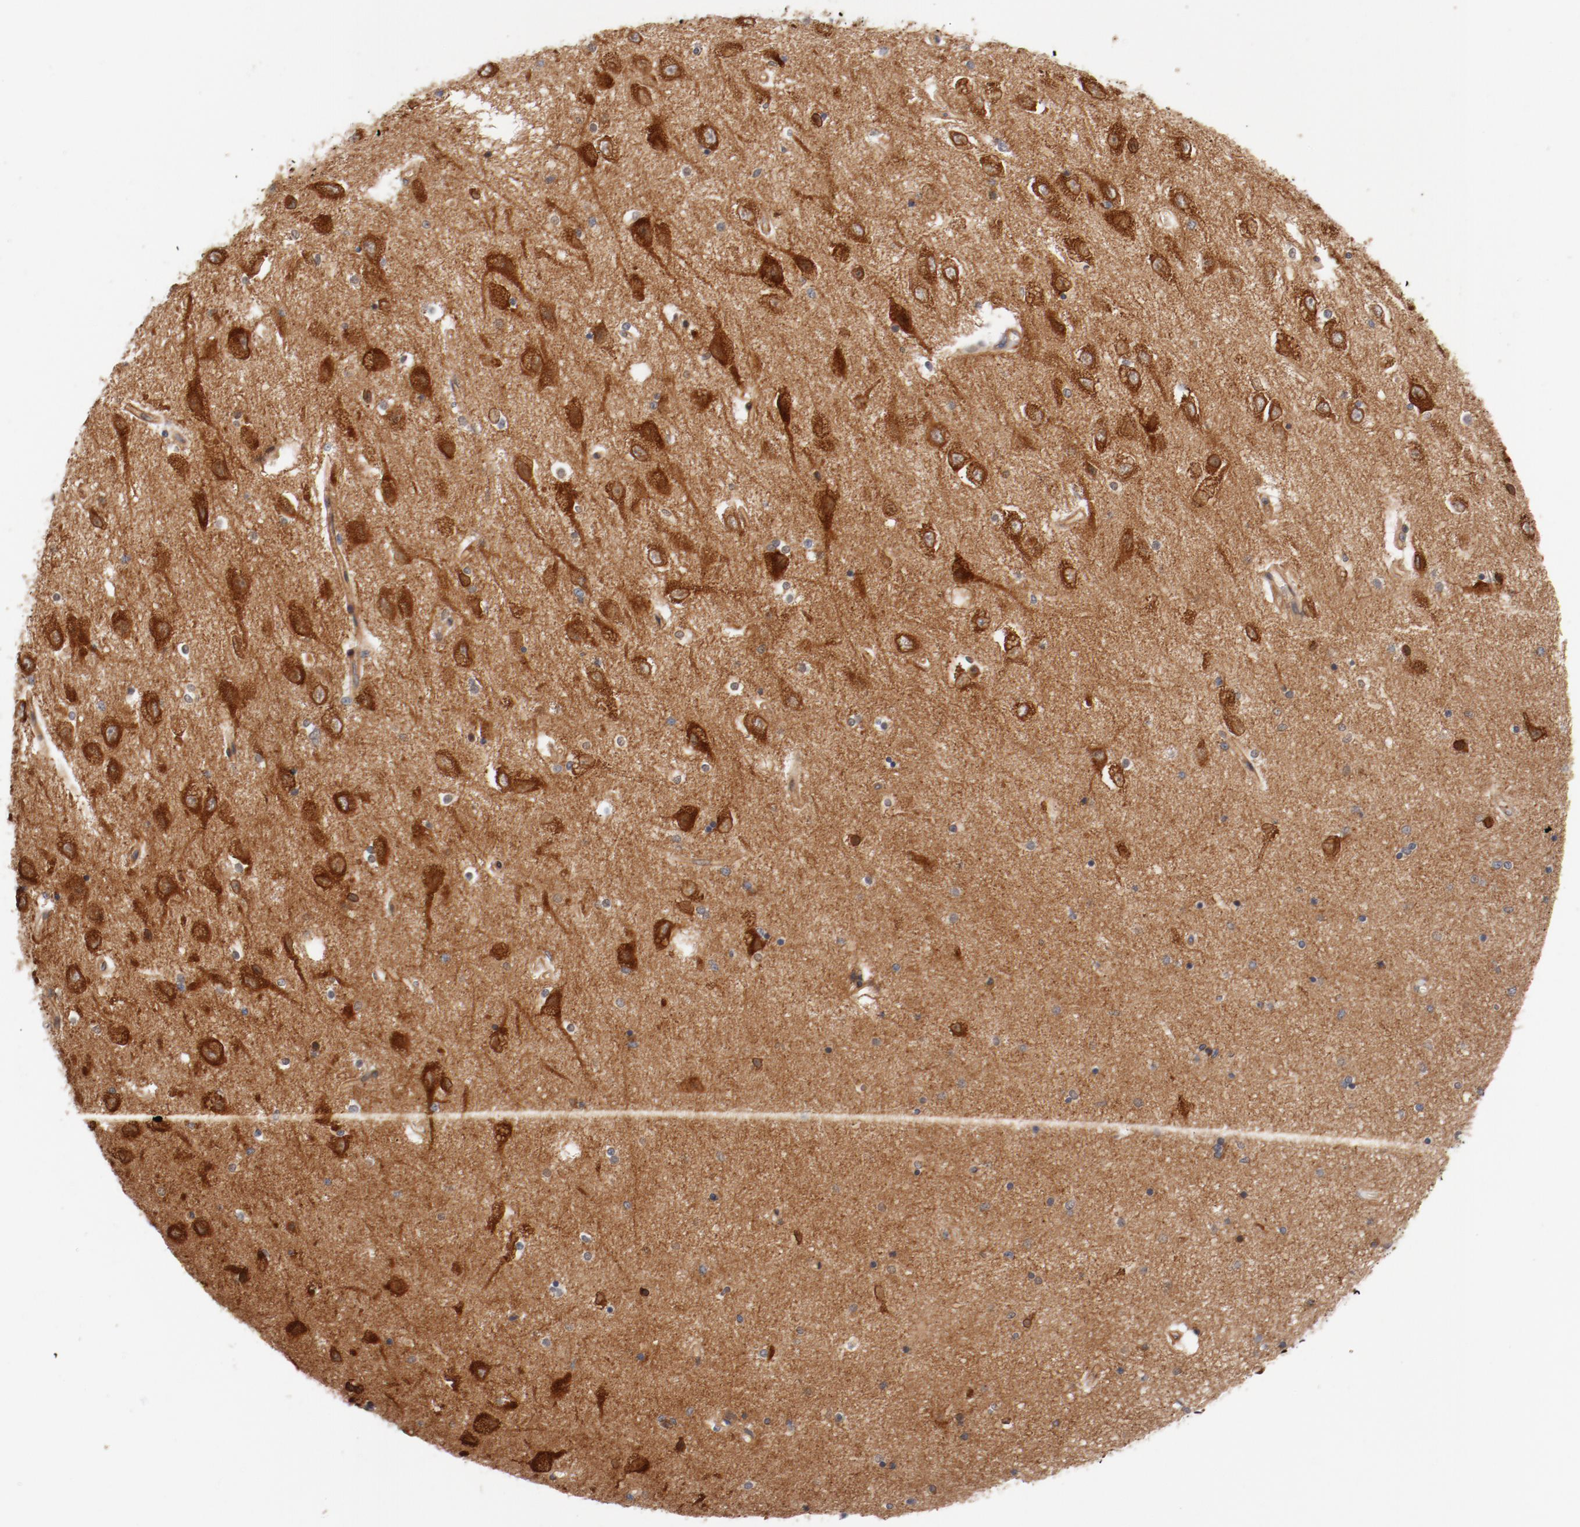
{"staining": {"intensity": "moderate", "quantity": ">75%", "location": "cytoplasmic/membranous"}, "tissue": "hippocampus", "cell_type": "Glial cells", "image_type": "normal", "snomed": [{"axis": "morphology", "description": "Normal tissue, NOS"}, {"axis": "topography", "description": "Hippocampus"}], "caption": "Brown immunohistochemical staining in normal human hippocampus displays moderate cytoplasmic/membranous positivity in about >75% of glial cells.", "gene": "PITPNM2", "patient": {"sex": "female", "age": 54}}